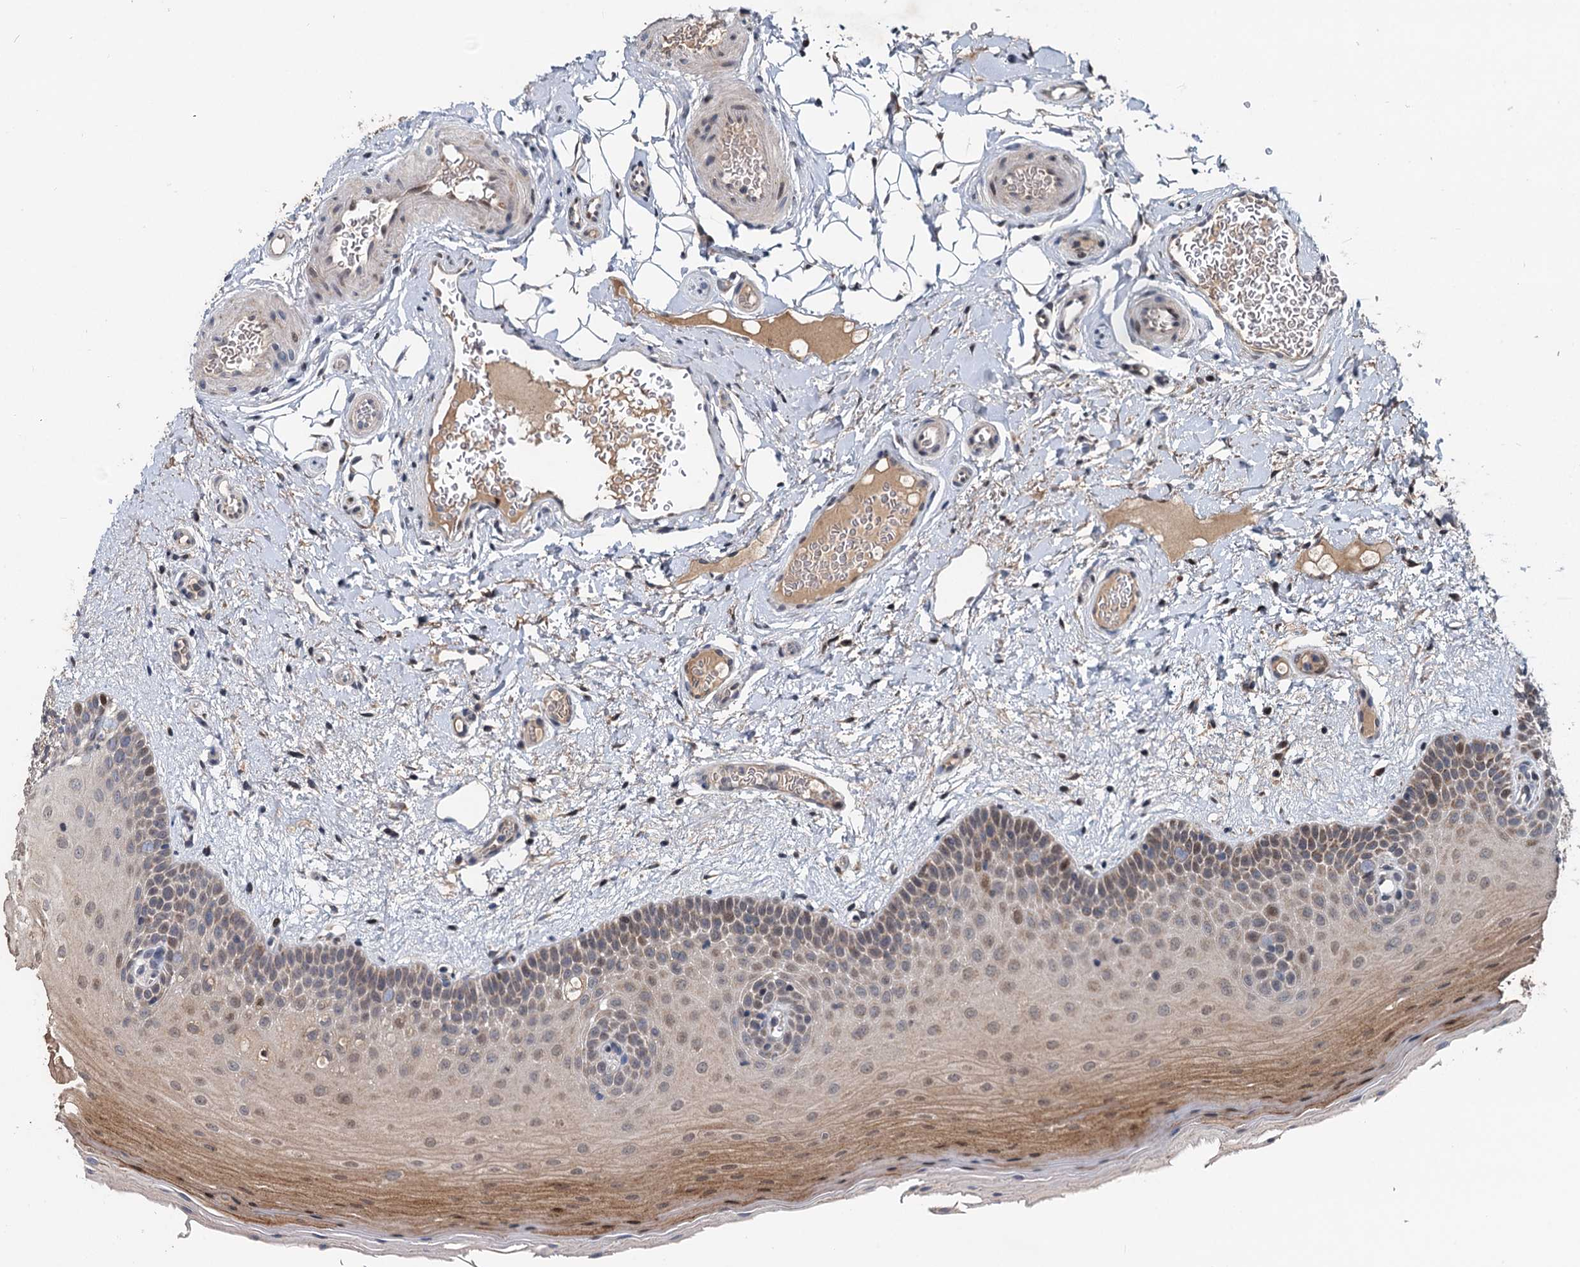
{"staining": {"intensity": "moderate", "quantity": "25%-75%", "location": "cytoplasmic/membranous,nuclear"}, "tissue": "oral mucosa", "cell_type": "Squamous epithelial cells", "image_type": "normal", "snomed": [{"axis": "morphology", "description": "Normal tissue, NOS"}, {"axis": "topography", "description": "Oral tissue"}, {"axis": "topography", "description": "Tounge, NOS"}], "caption": "Immunohistochemistry of normal human oral mucosa exhibits medium levels of moderate cytoplasmic/membranous,nuclear expression in about 25%-75% of squamous epithelial cells. The staining was performed using DAB (3,3'-diaminobenzidine) to visualize the protein expression in brown, while the nuclei were stained in blue with hematoxylin (Magnification: 20x).", "gene": "RITA1", "patient": {"sex": "male", "age": 47}}